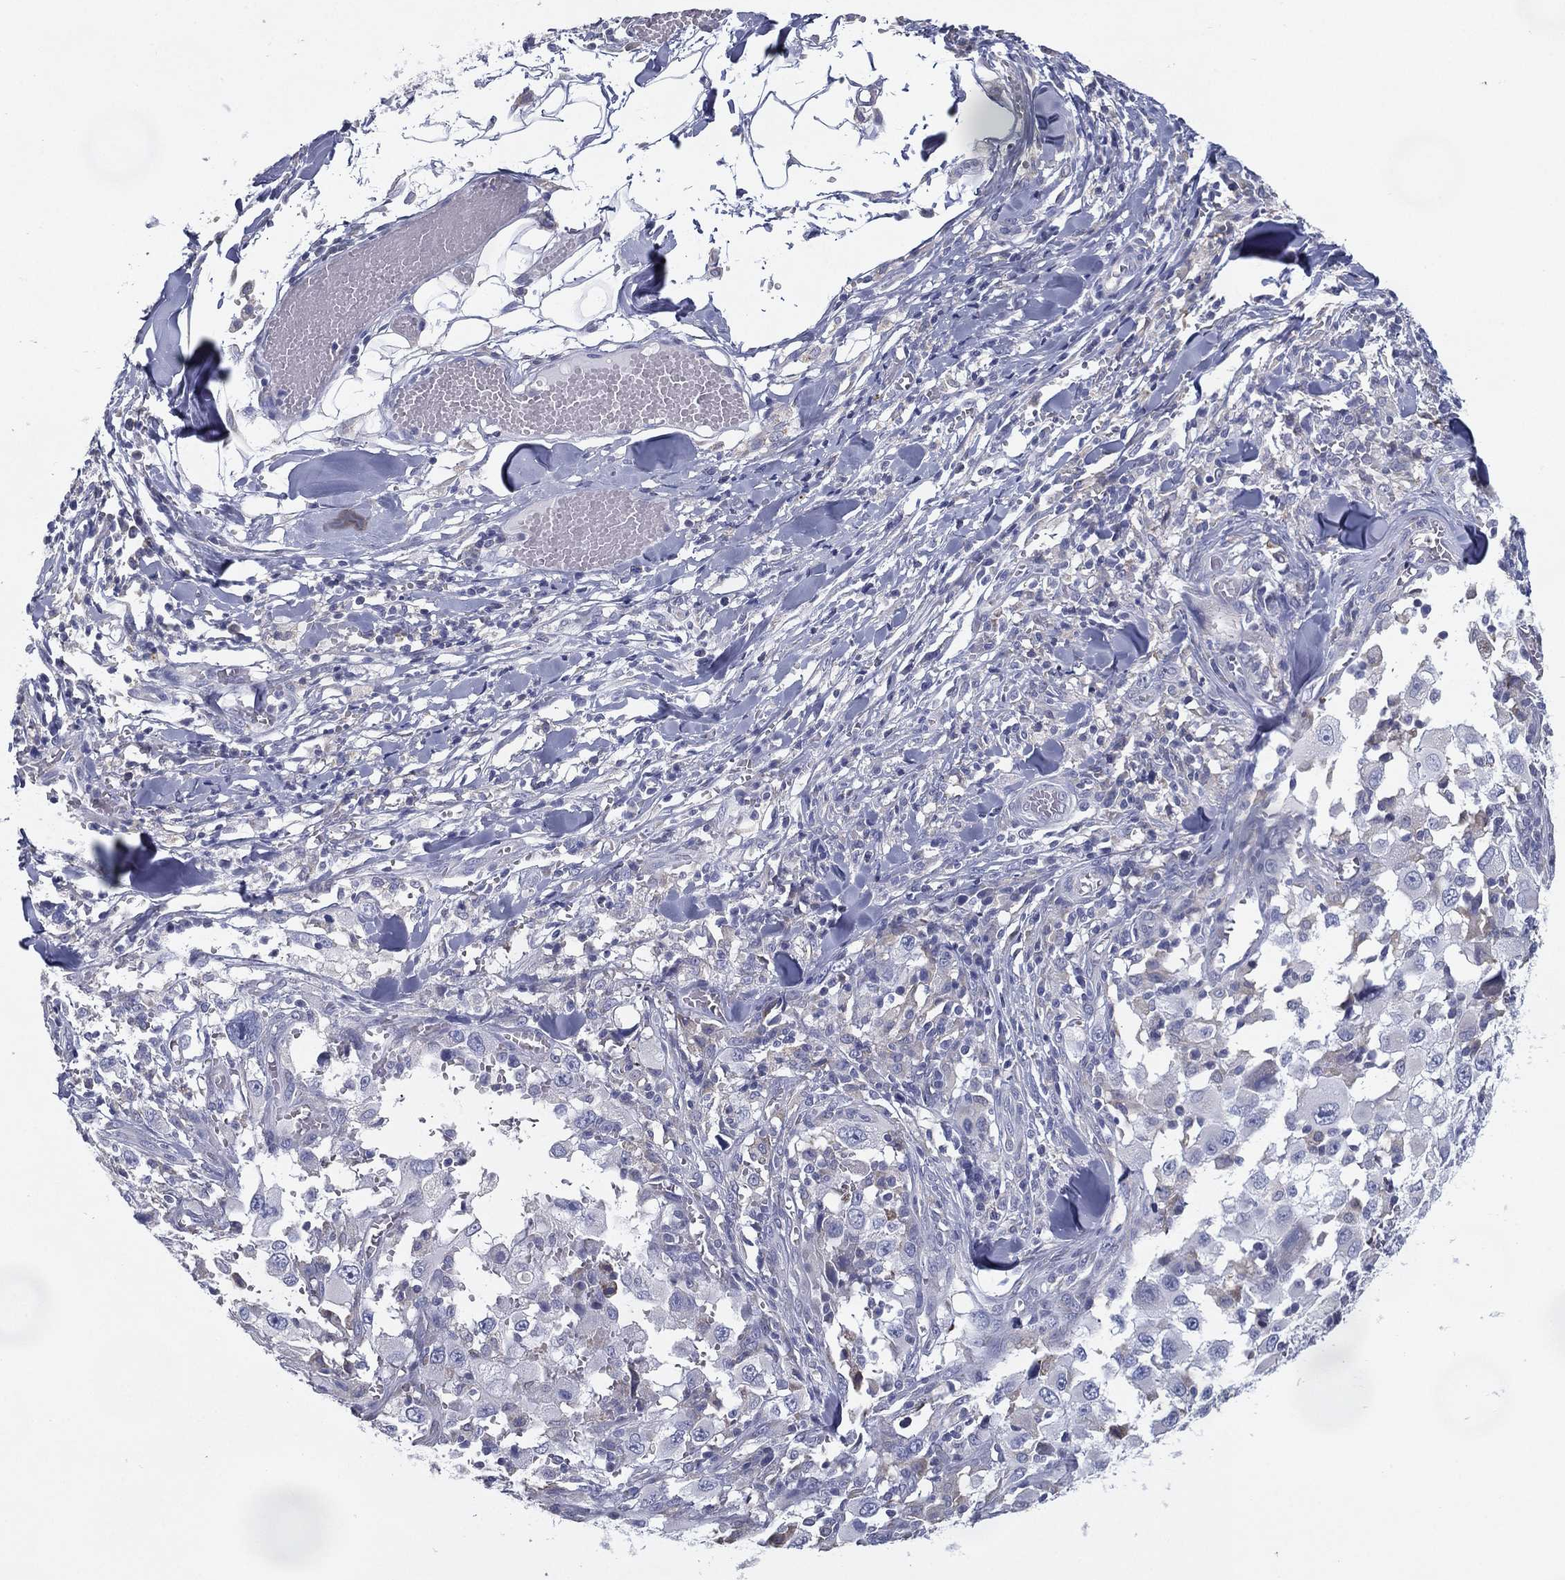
{"staining": {"intensity": "negative", "quantity": "none", "location": "none"}, "tissue": "melanoma", "cell_type": "Tumor cells", "image_type": "cancer", "snomed": [{"axis": "morphology", "description": "Malignant melanoma, Metastatic site"}, {"axis": "topography", "description": "Lymph node"}], "caption": "Immunohistochemistry (IHC) micrograph of neoplastic tissue: melanoma stained with DAB shows no significant protein staining in tumor cells. (DAB (3,3'-diaminobenzidine) immunohistochemistry (IHC) with hematoxylin counter stain).", "gene": "C19orf18", "patient": {"sex": "male", "age": 50}}